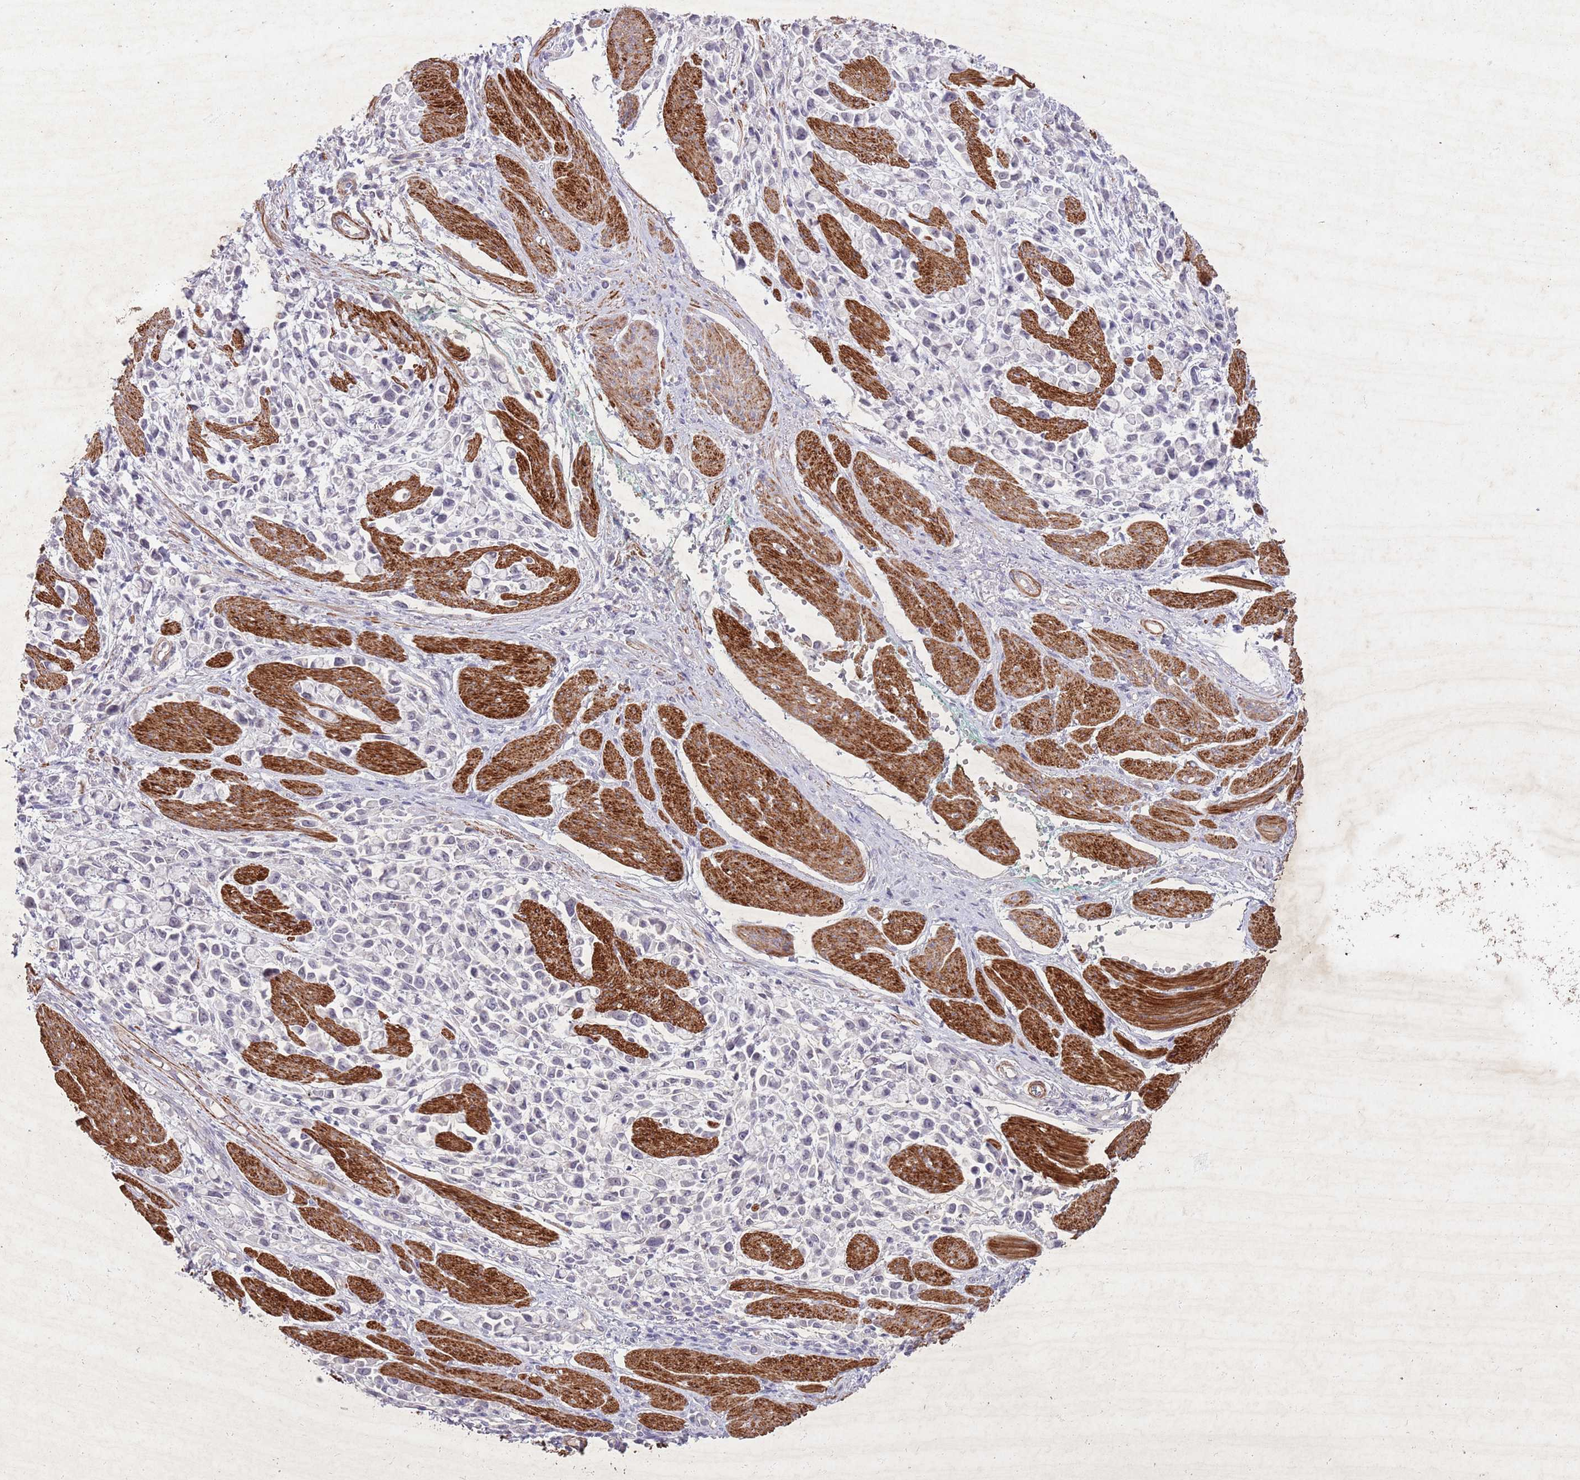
{"staining": {"intensity": "negative", "quantity": "none", "location": "none"}, "tissue": "stomach cancer", "cell_type": "Tumor cells", "image_type": "cancer", "snomed": [{"axis": "morphology", "description": "Adenocarcinoma, NOS"}, {"axis": "topography", "description": "Stomach"}], "caption": "An IHC photomicrograph of stomach adenocarcinoma is shown. There is no staining in tumor cells of stomach adenocarcinoma. The staining is performed using DAB brown chromogen with nuclei counter-stained in using hematoxylin.", "gene": "CCNI", "patient": {"sex": "female", "age": 81}}